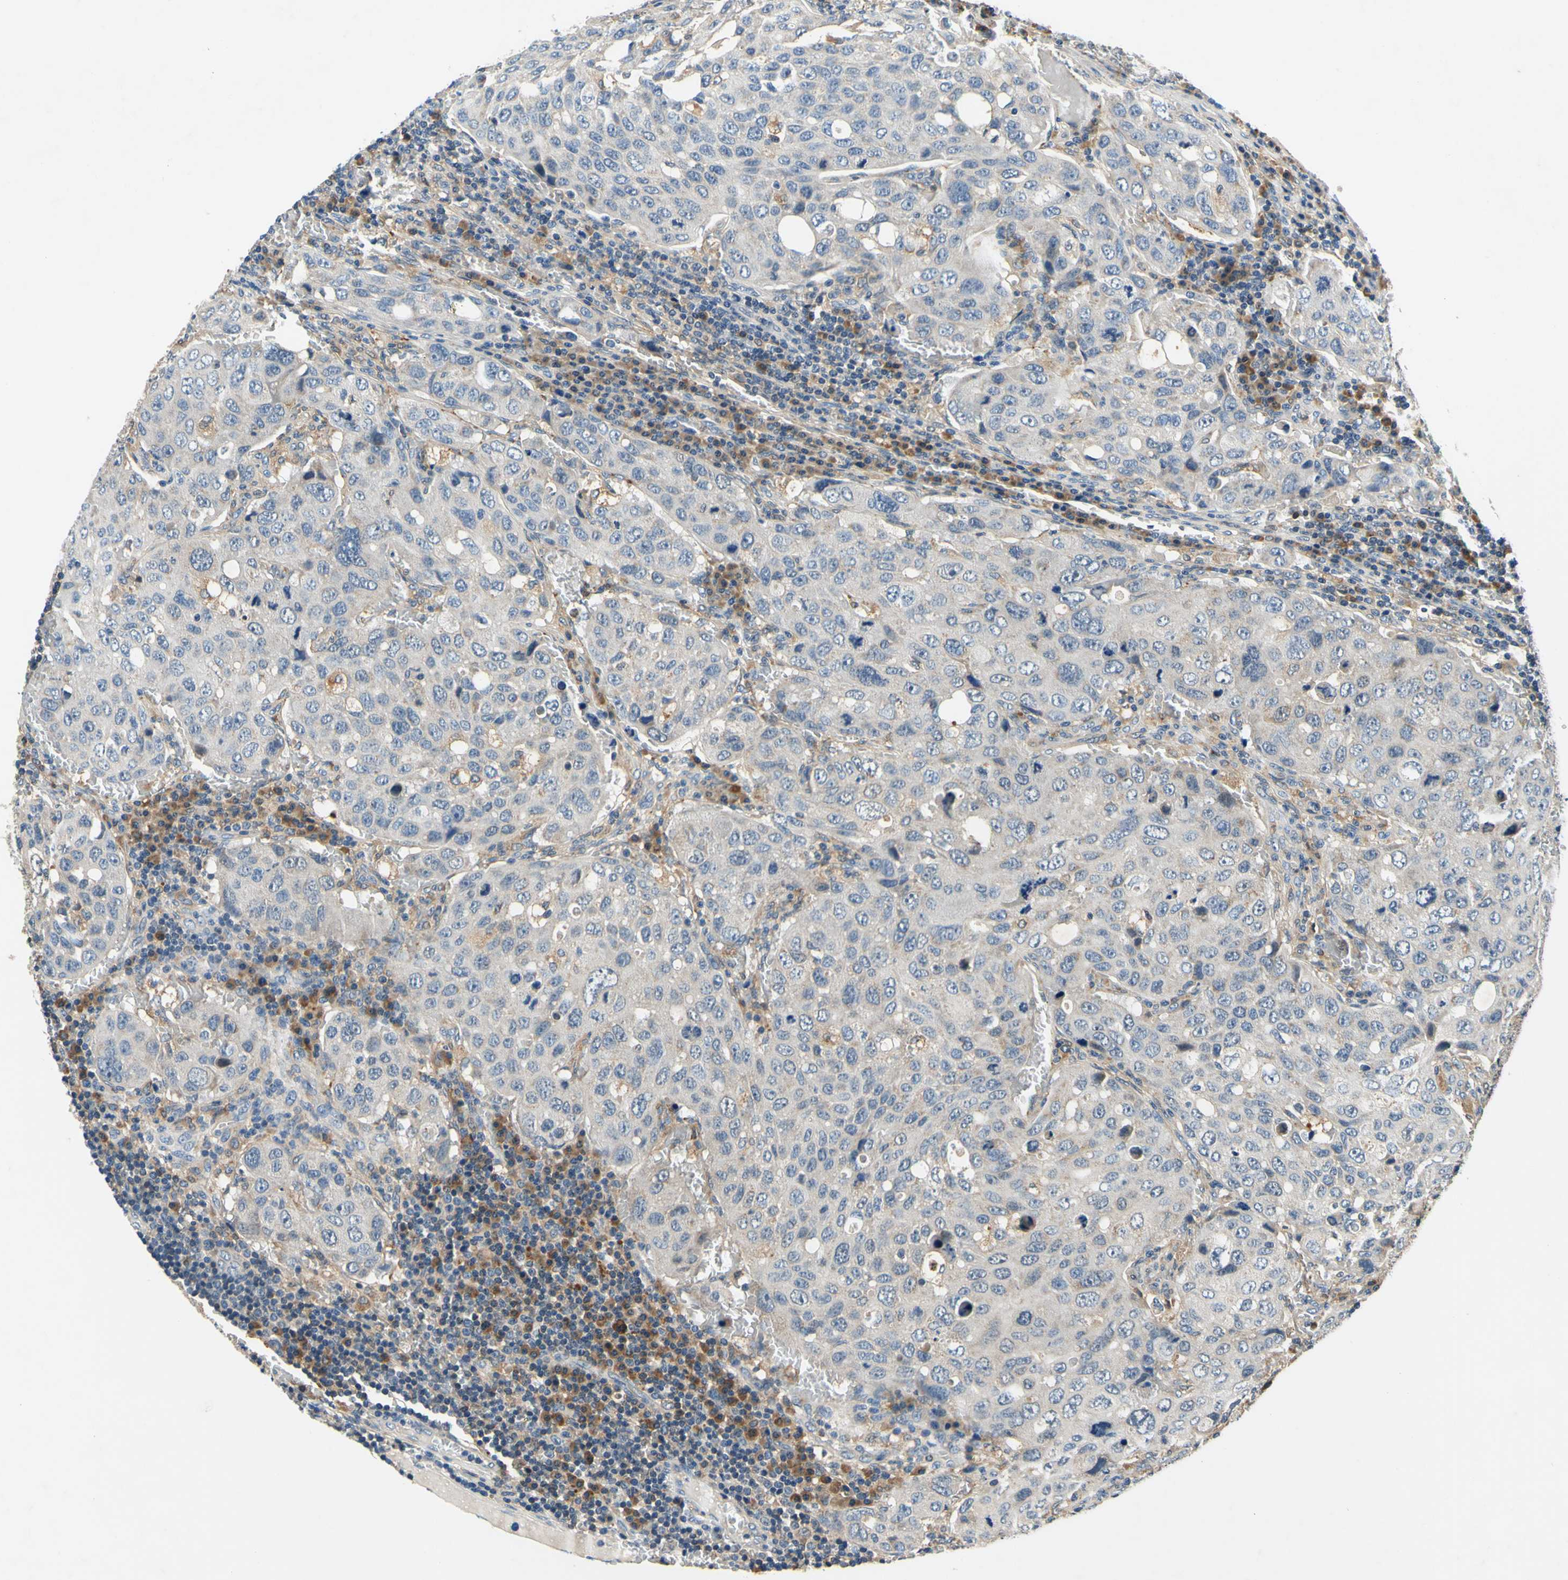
{"staining": {"intensity": "negative", "quantity": "none", "location": "none"}, "tissue": "urothelial cancer", "cell_type": "Tumor cells", "image_type": "cancer", "snomed": [{"axis": "morphology", "description": "Urothelial carcinoma, High grade"}, {"axis": "topography", "description": "Lymph node"}, {"axis": "topography", "description": "Urinary bladder"}], "caption": "High magnification brightfield microscopy of high-grade urothelial carcinoma stained with DAB (brown) and counterstained with hematoxylin (blue): tumor cells show no significant staining.", "gene": "PLA2G4A", "patient": {"sex": "male", "age": 51}}